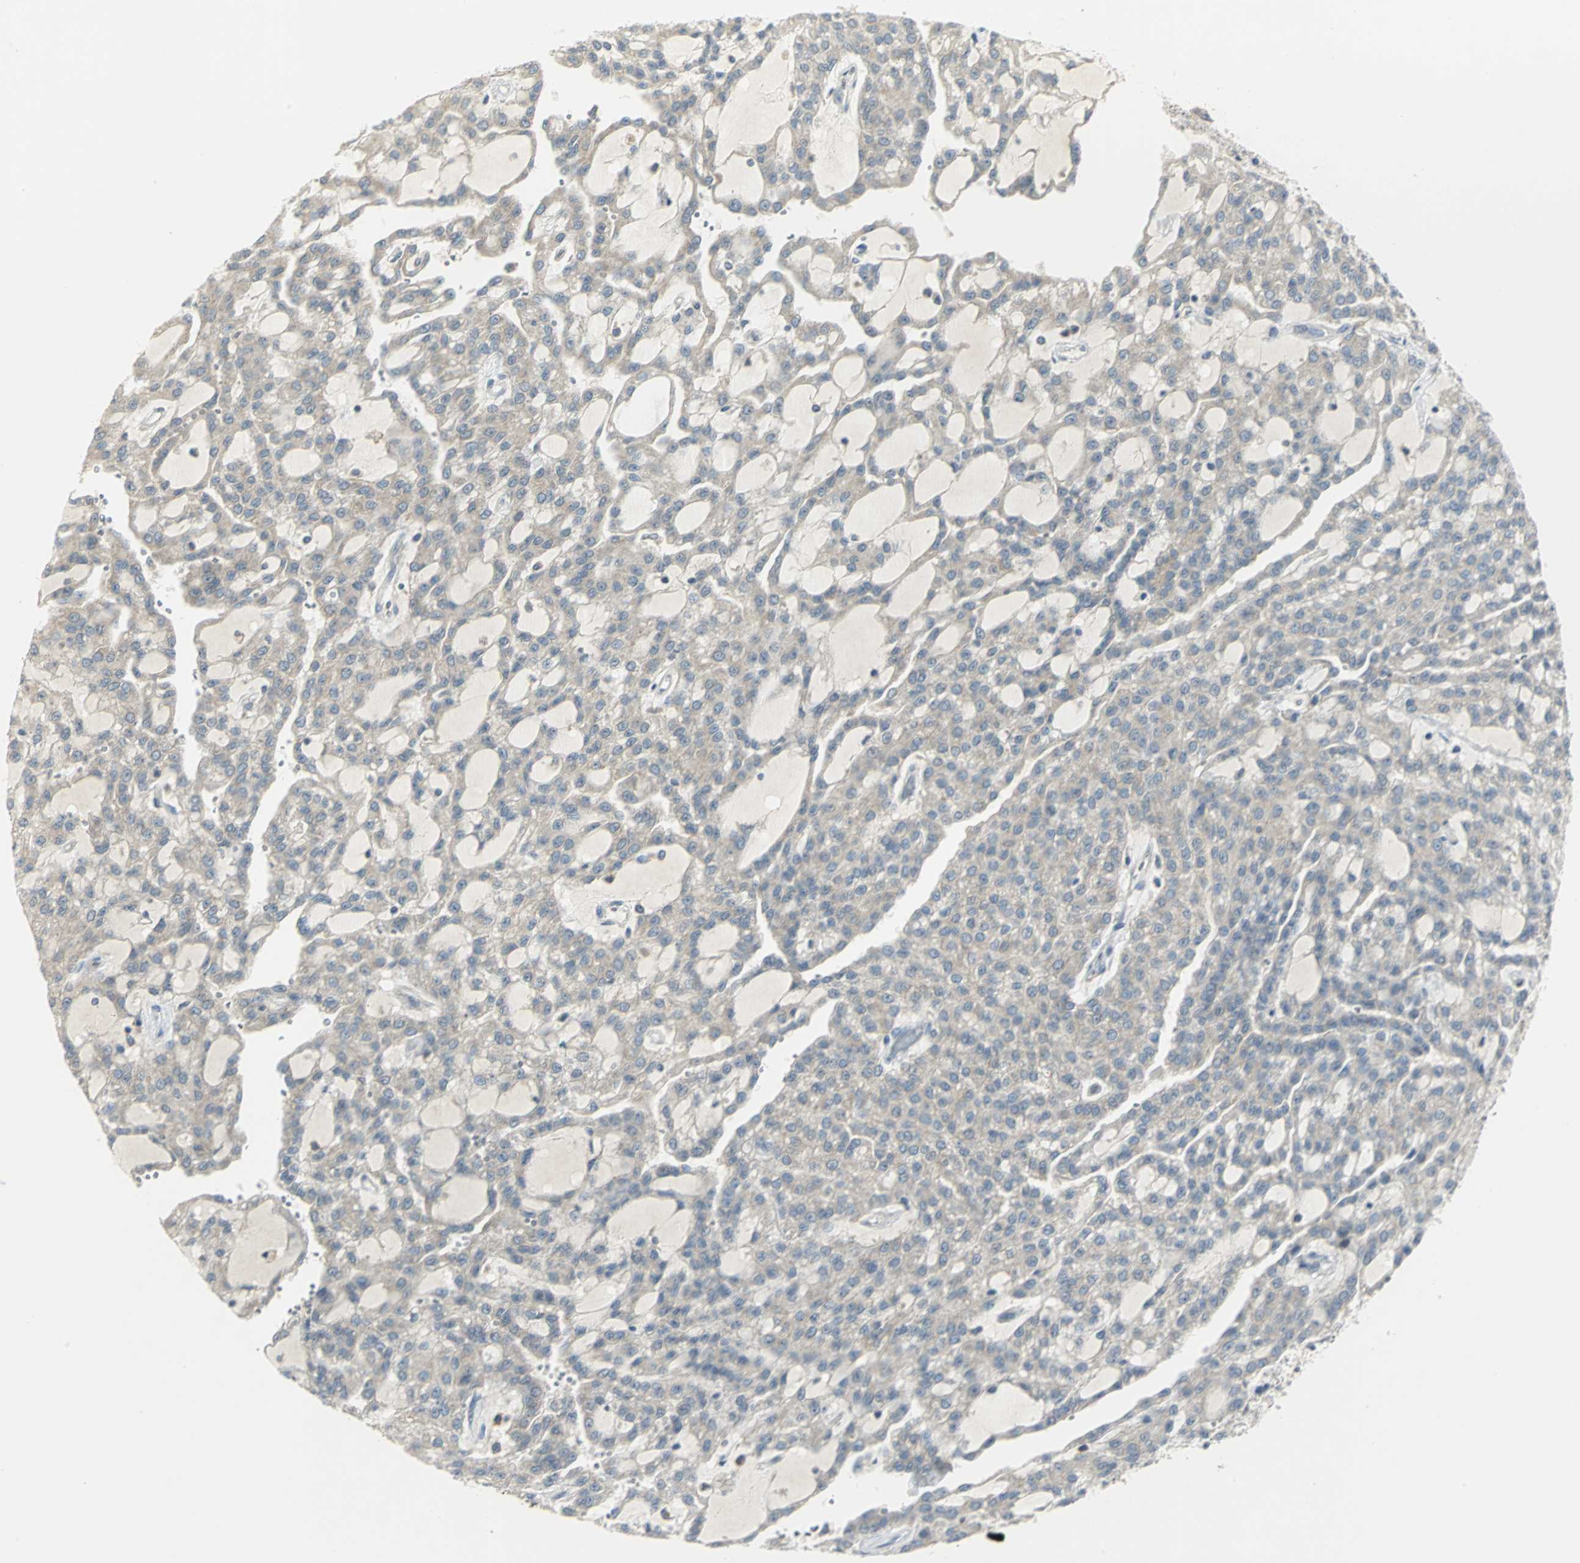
{"staining": {"intensity": "weak", "quantity": ">75%", "location": "cytoplasmic/membranous"}, "tissue": "renal cancer", "cell_type": "Tumor cells", "image_type": "cancer", "snomed": [{"axis": "morphology", "description": "Adenocarcinoma, NOS"}, {"axis": "topography", "description": "Kidney"}], "caption": "Immunohistochemistry (DAB (3,3'-diaminobenzidine)) staining of adenocarcinoma (renal) exhibits weak cytoplasmic/membranous protein expression in about >75% of tumor cells.", "gene": "MAPK8IP3", "patient": {"sex": "male", "age": 63}}